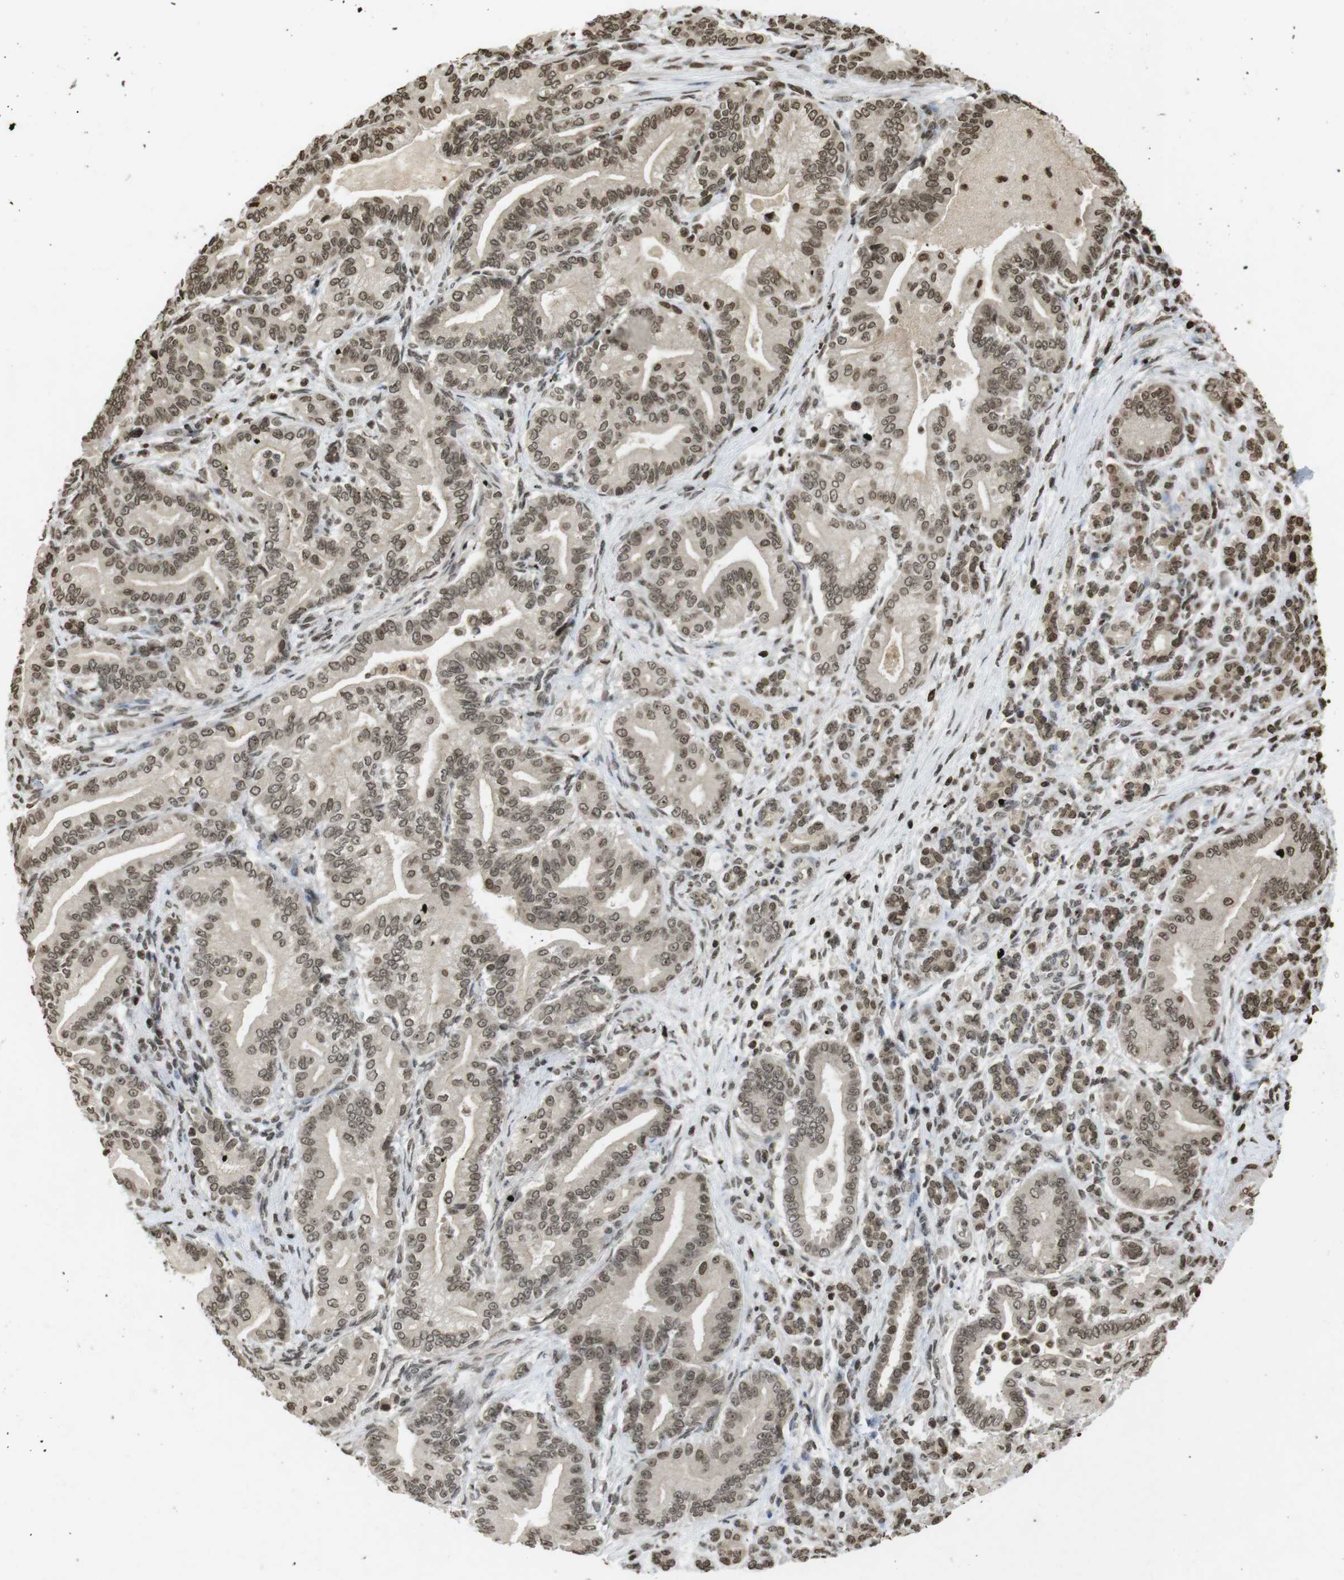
{"staining": {"intensity": "moderate", "quantity": ">75%", "location": "cytoplasmic/membranous,nuclear"}, "tissue": "pancreatic cancer", "cell_type": "Tumor cells", "image_type": "cancer", "snomed": [{"axis": "morphology", "description": "Normal tissue, NOS"}, {"axis": "morphology", "description": "Adenocarcinoma, NOS"}, {"axis": "topography", "description": "Pancreas"}], "caption": "DAB immunohistochemical staining of adenocarcinoma (pancreatic) shows moderate cytoplasmic/membranous and nuclear protein expression in approximately >75% of tumor cells.", "gene": "FOXA3", "patient": {"sex": "male", "age": 63}}